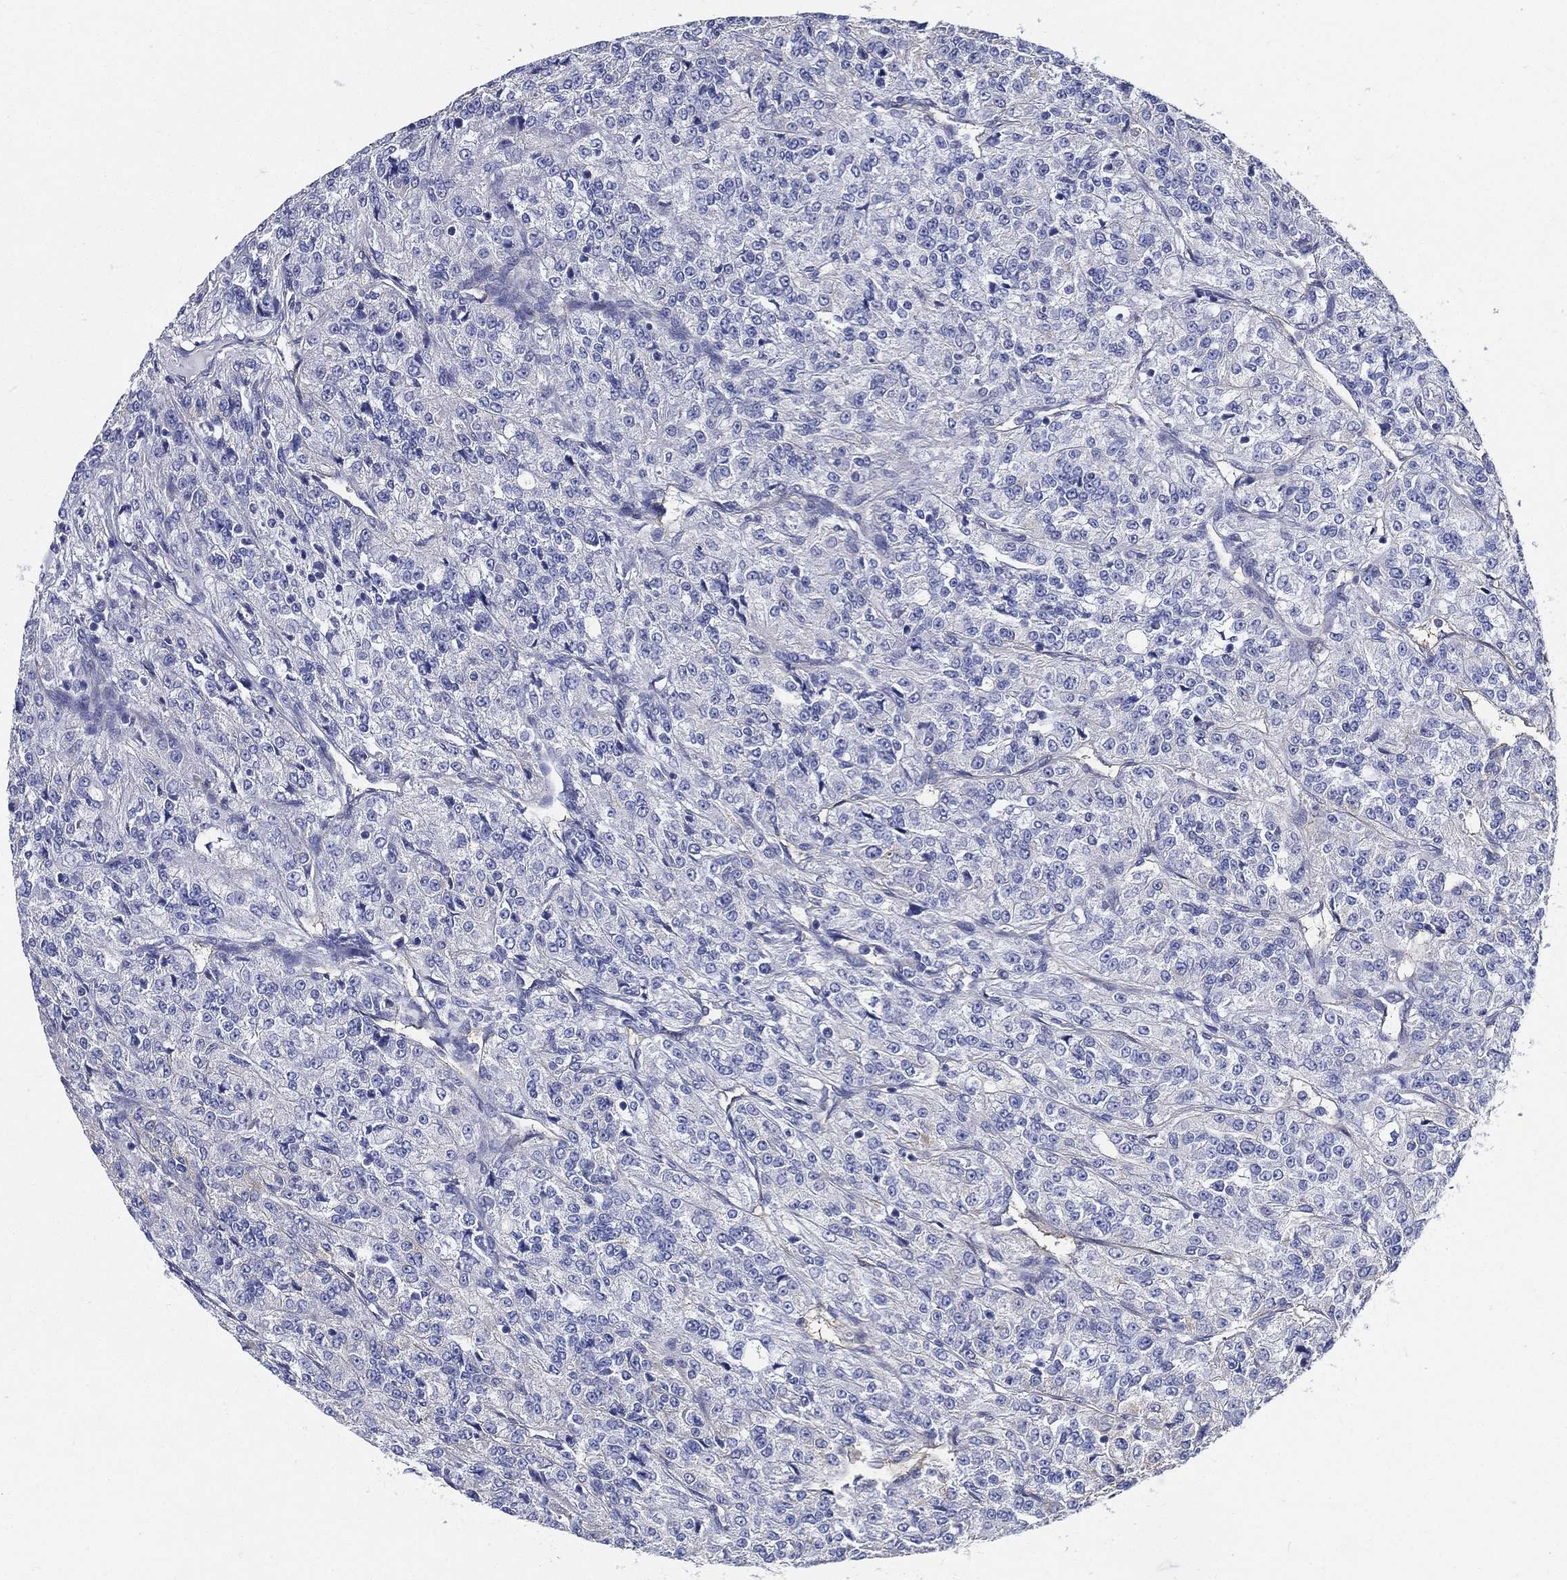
{"staining": {"intensity": "negative", "quantity": "none", "location": "none"}, "tissue": "renal cancer", "cell_type": "Tumor cells", "image_type": "cancer", "snomed": [{"axis": "morphology", "description": "Adenocarcinoma, NOS"}, {"axis": "topography", "description": "Kidney"}], "caption": "DAB (3,3'-diaminobenzidine) immunohistochemical staining of adenocarcinoma (renal) reveals no significant expression in tumor cells. (DAB (3,3'-diaminobenzidine) immunohistochemistry visualized using brightfield microscopy, high magnification).", "gene": "NEDD9", "patient": {"sex": "female", "age": 63}}